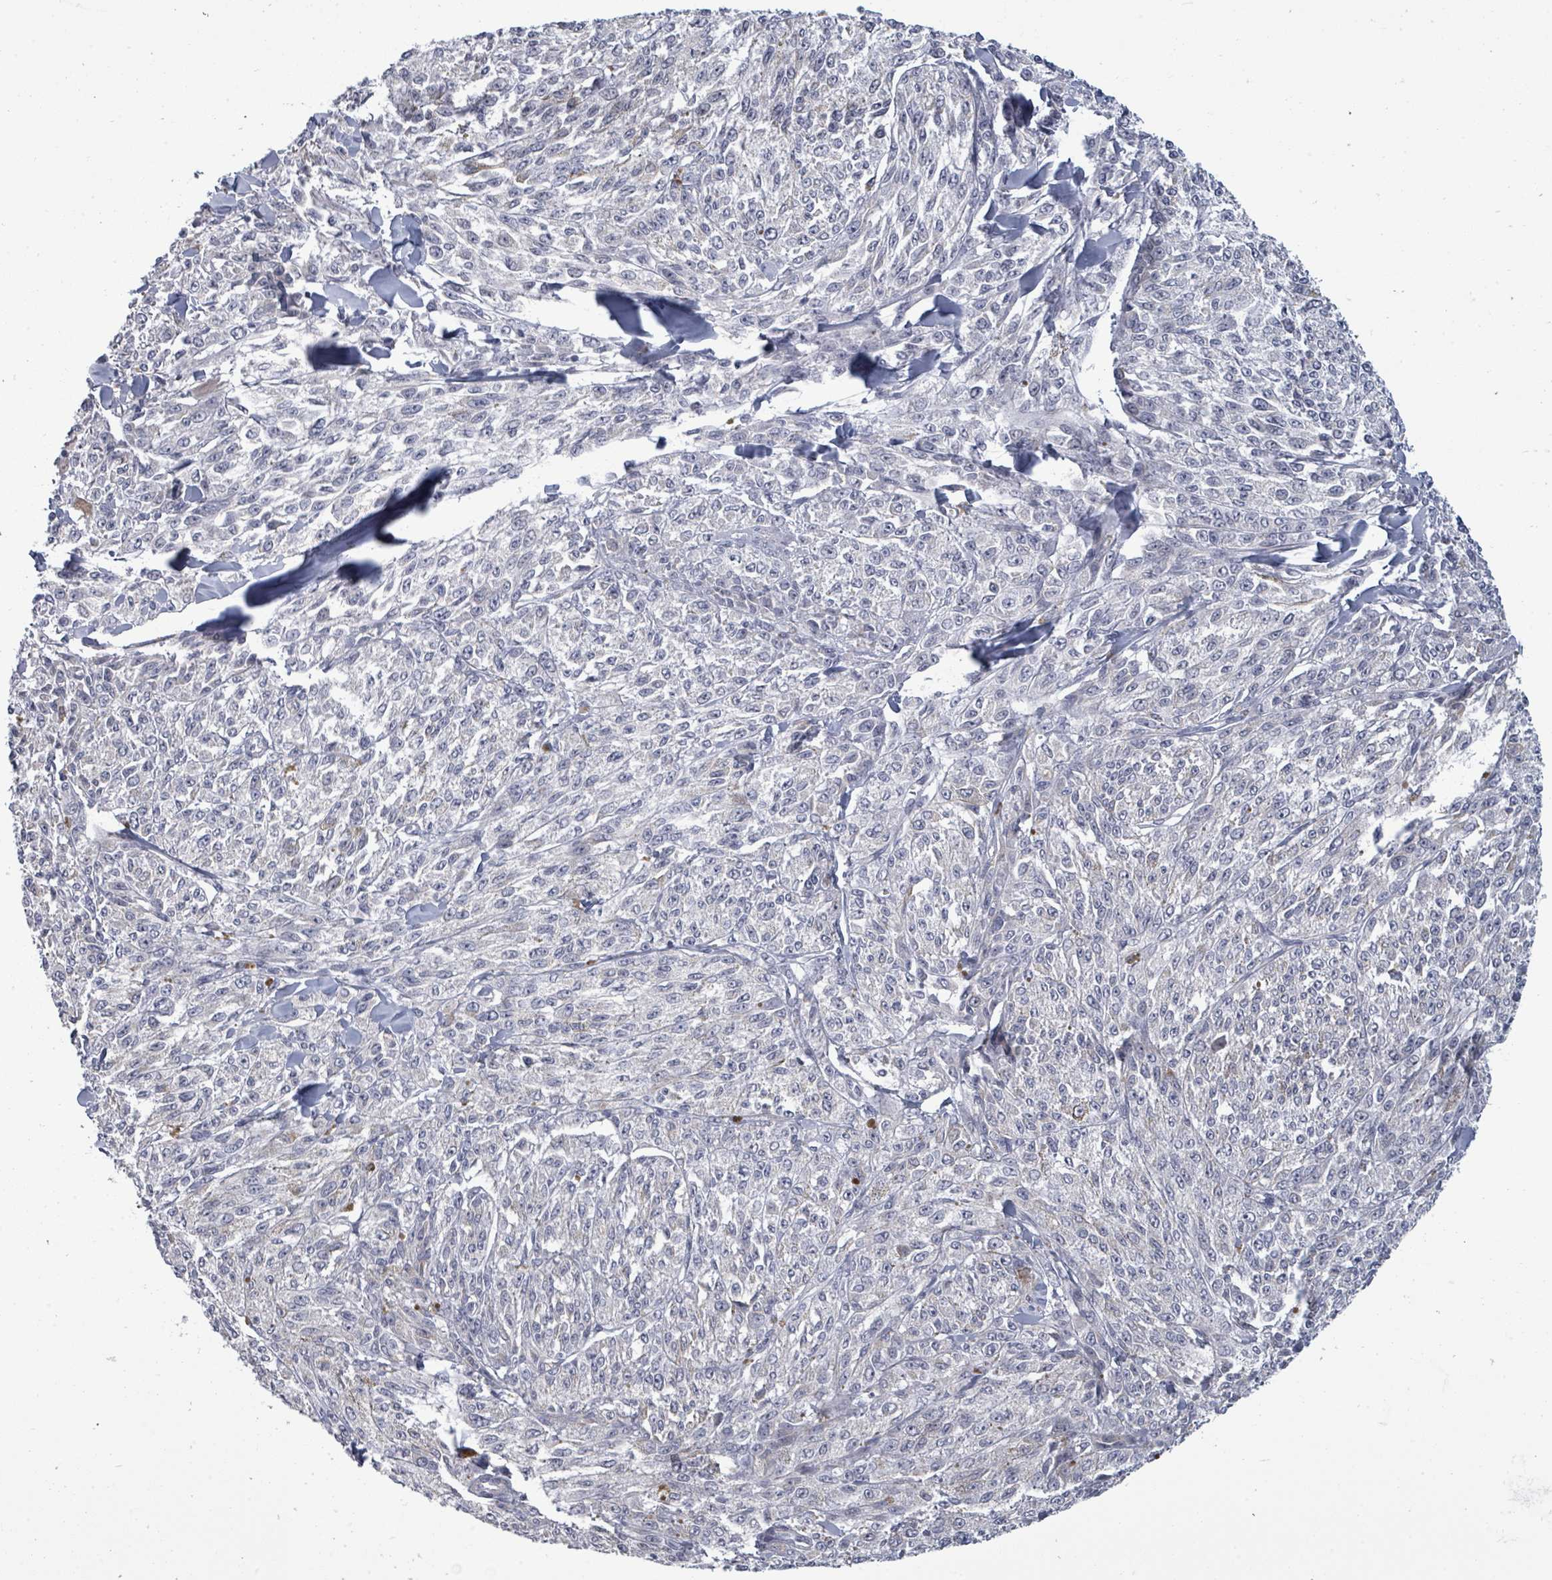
{"staining": {"intensity": "negative", "quantity": "none", "location": "none"}, "tissue": "melanoma", "cell_type": "Tumor cells", "image_type": "cancer", "snomed": [{"axis": "morphology", "description": "Malignant melanoma, NOS"}, {"axis": "topography", "description": "Skin"}], "caption": "DAB (3,3'-diaminobenzidine) immunohistochemical staining of human malignant melanoma exhibits no significant positivity in tumor cells.", "gene": "ASB12", "patient": {"sex": "female", "age": 52}}